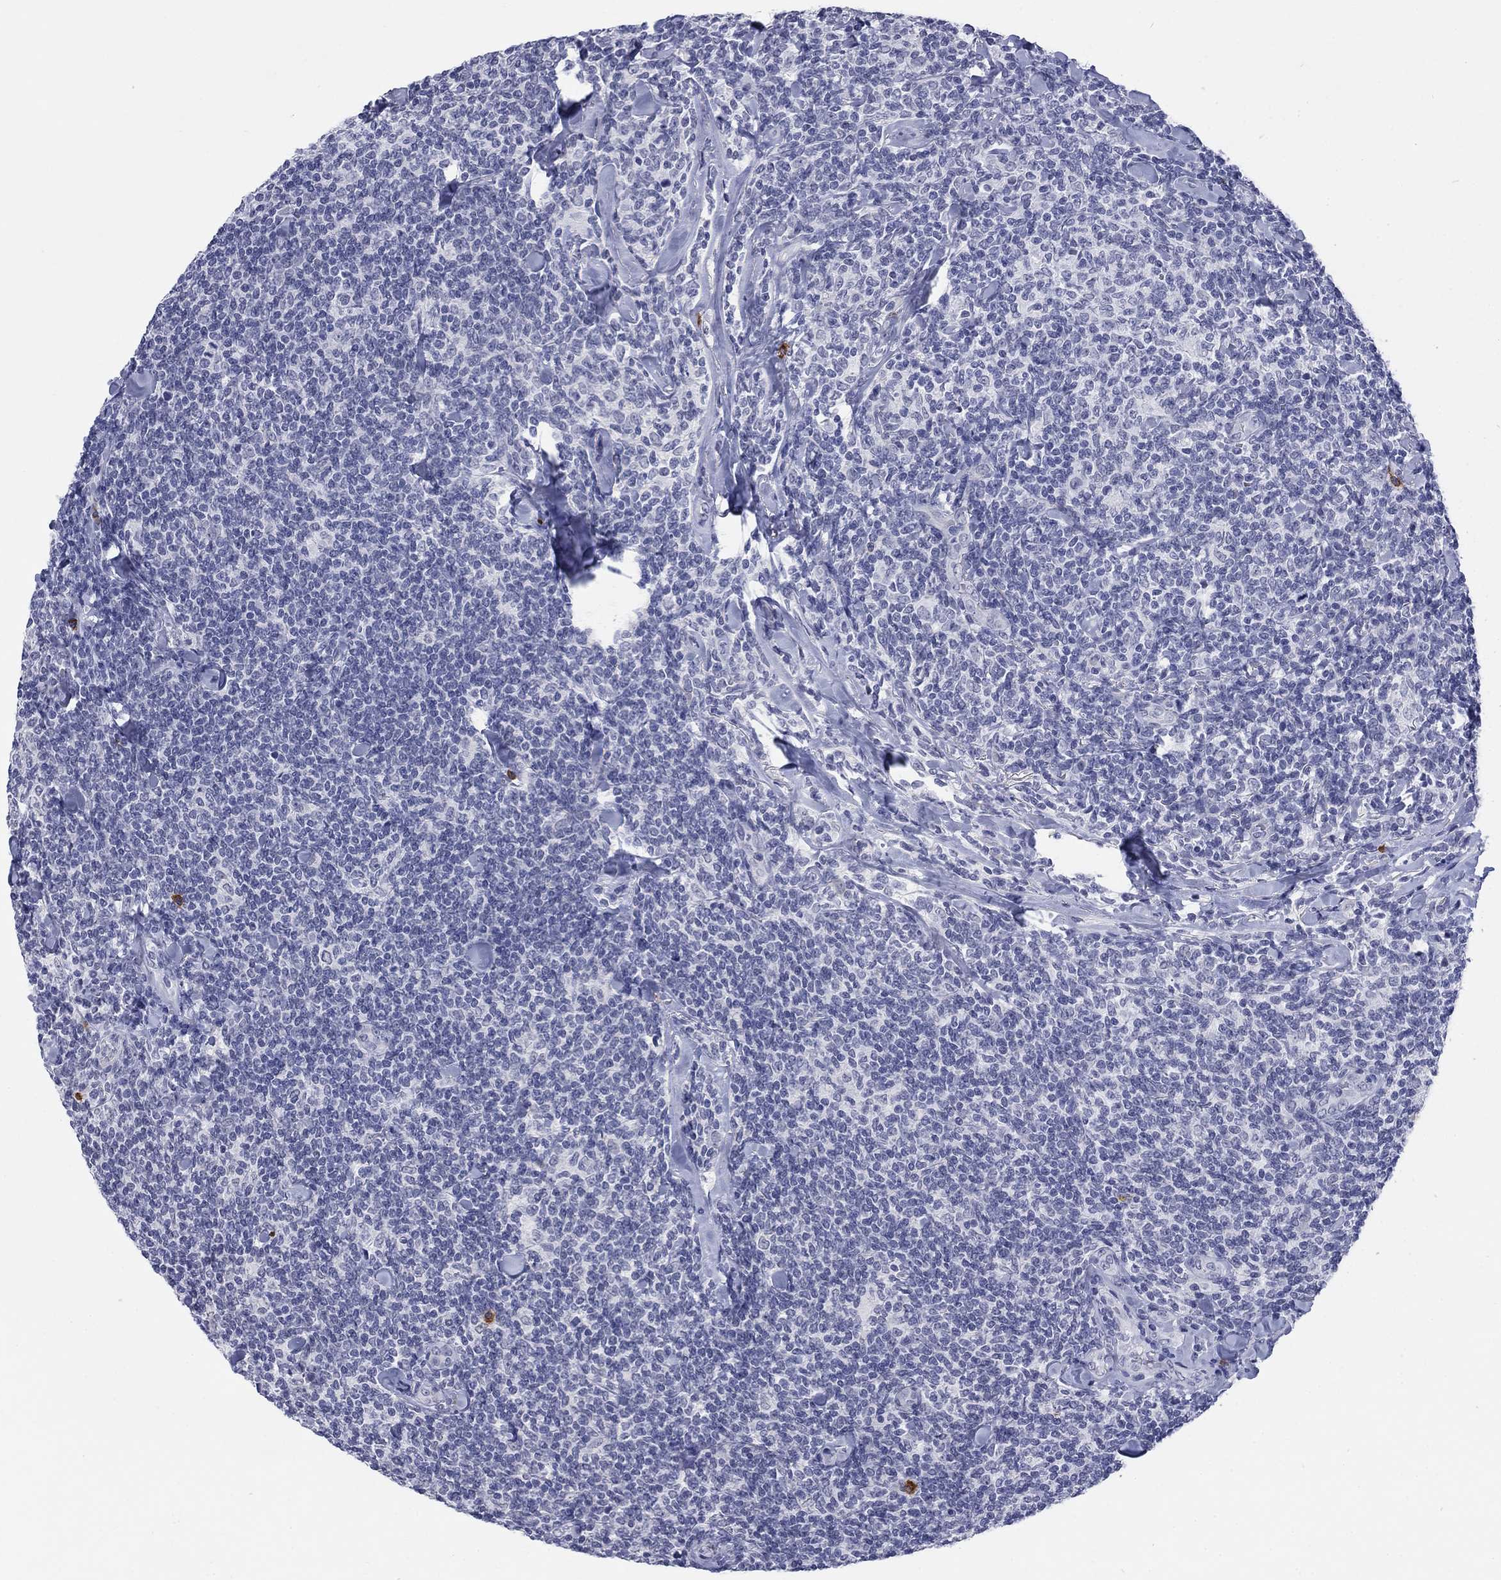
{"staining": {"intensity": "negative", "quantity": "none", "location": "none"}, "tissue": "lymphoma", "cell_type": "Tumor cells", "image_type": "cancer", "snomed": [{"axis": "morphology", "description": "Malignant lymphoma, non-Hodgkin's type, Low grade"}, {"axis": "topography", "description": "Lymph node"}], "caption": "Immunohistochemical staining of human lymphoma displays no significant staining in tumor cells. (Stains: DAB IHC with hematoxylin counter stain, Microscopy: brightfield microscopy at high magnification).", "gene": "ECEL1", "patient": {"sex": "female", "age": 56}}